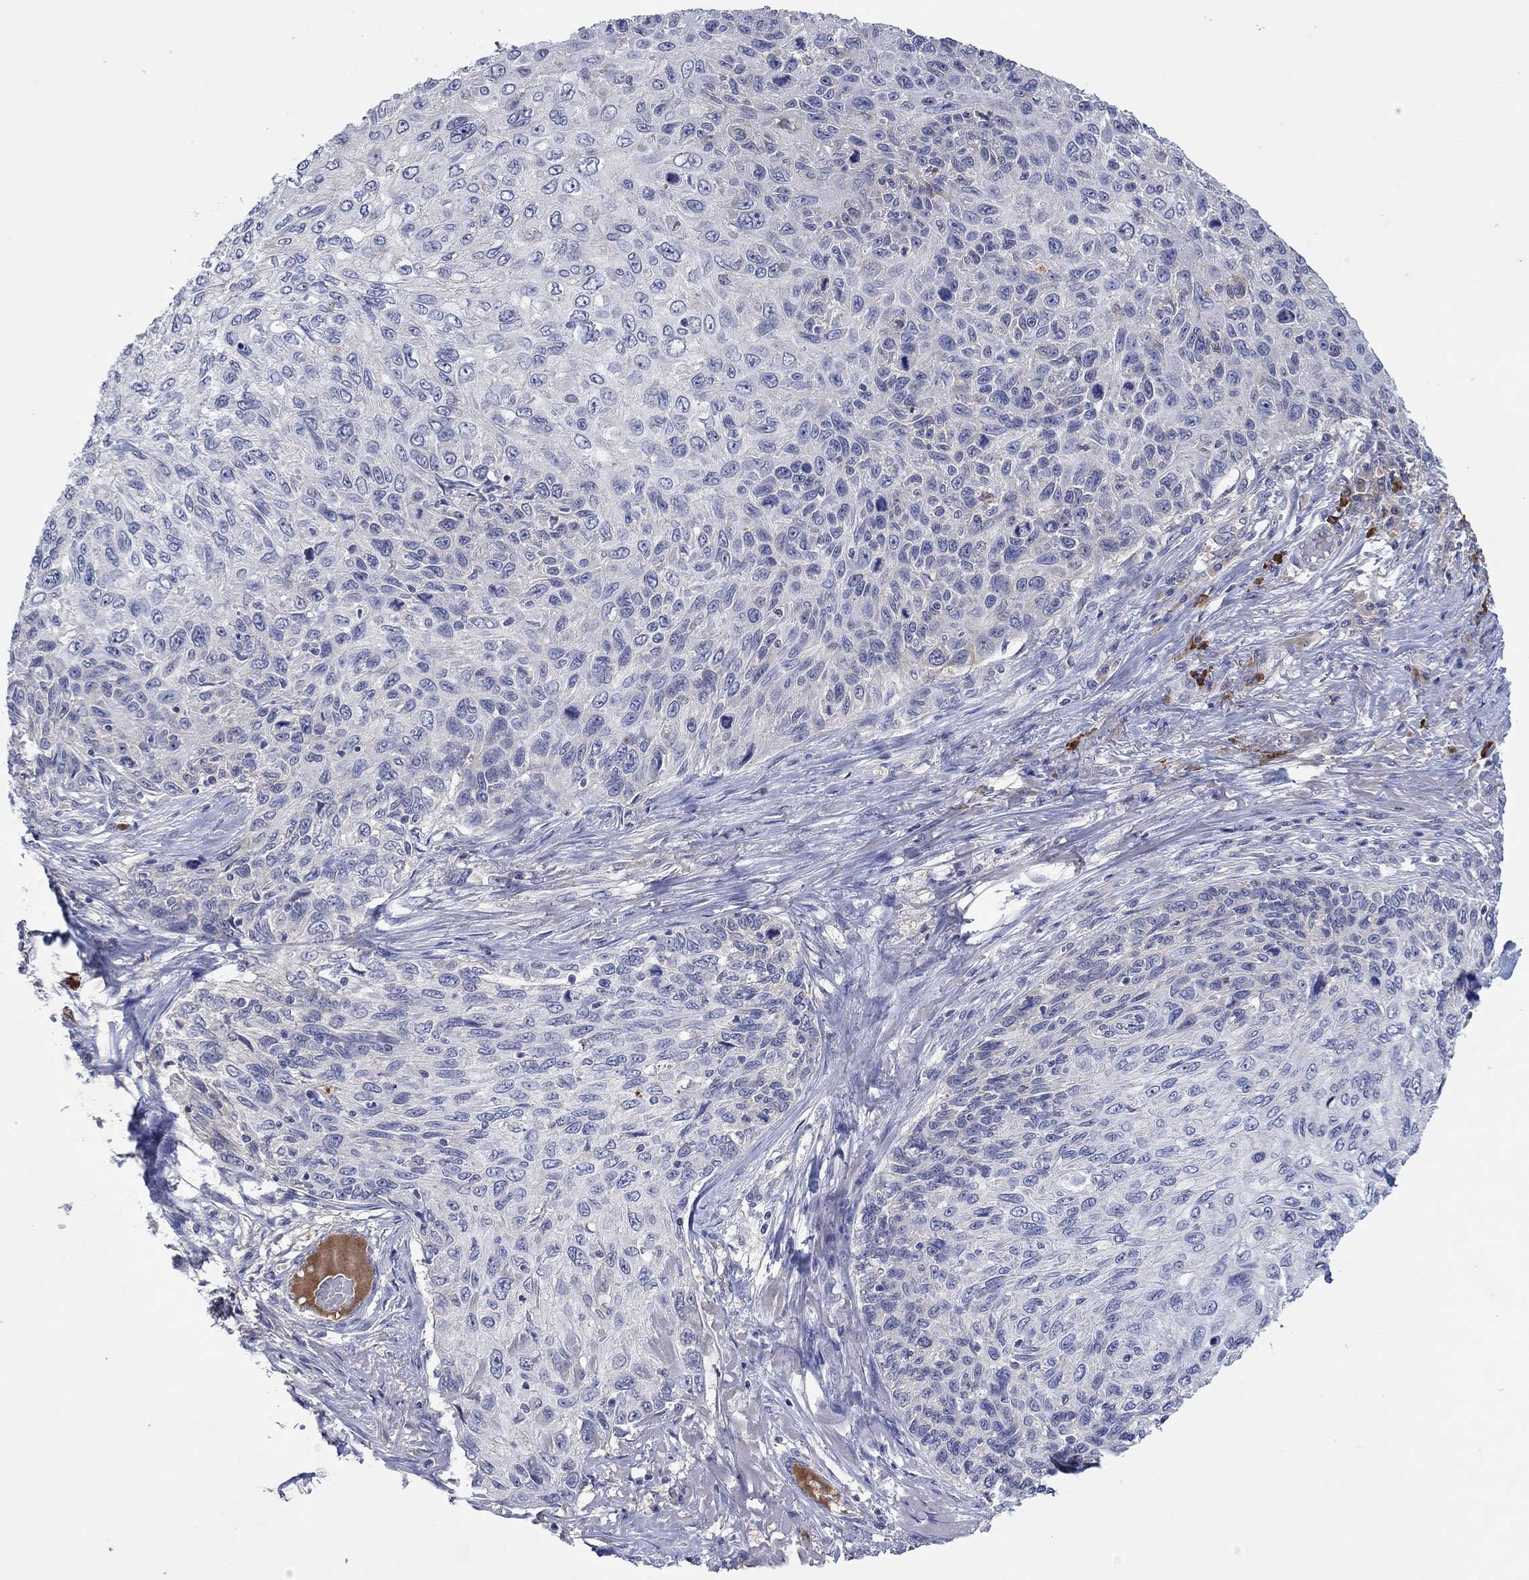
{"staining": {"intensity": "weak", "quantity": "<25%", "location": "cytoplasmic/membranous"}, "tissue": "skin cancer", "cell_type": "Tumor cells", "image_type": "cancer", "snomed": [{"axis": "morphology", "description": "Squamous cell carcinoma, NOS"}, {"axis": "topography", "description": "Skin"}], "caption": "A photomicrograph of human squamous cell carcinoma (skin) is negative for staining in tumor cells.", "gene": "PLCL2", "patient": {"sex": "male", "age": 92}}